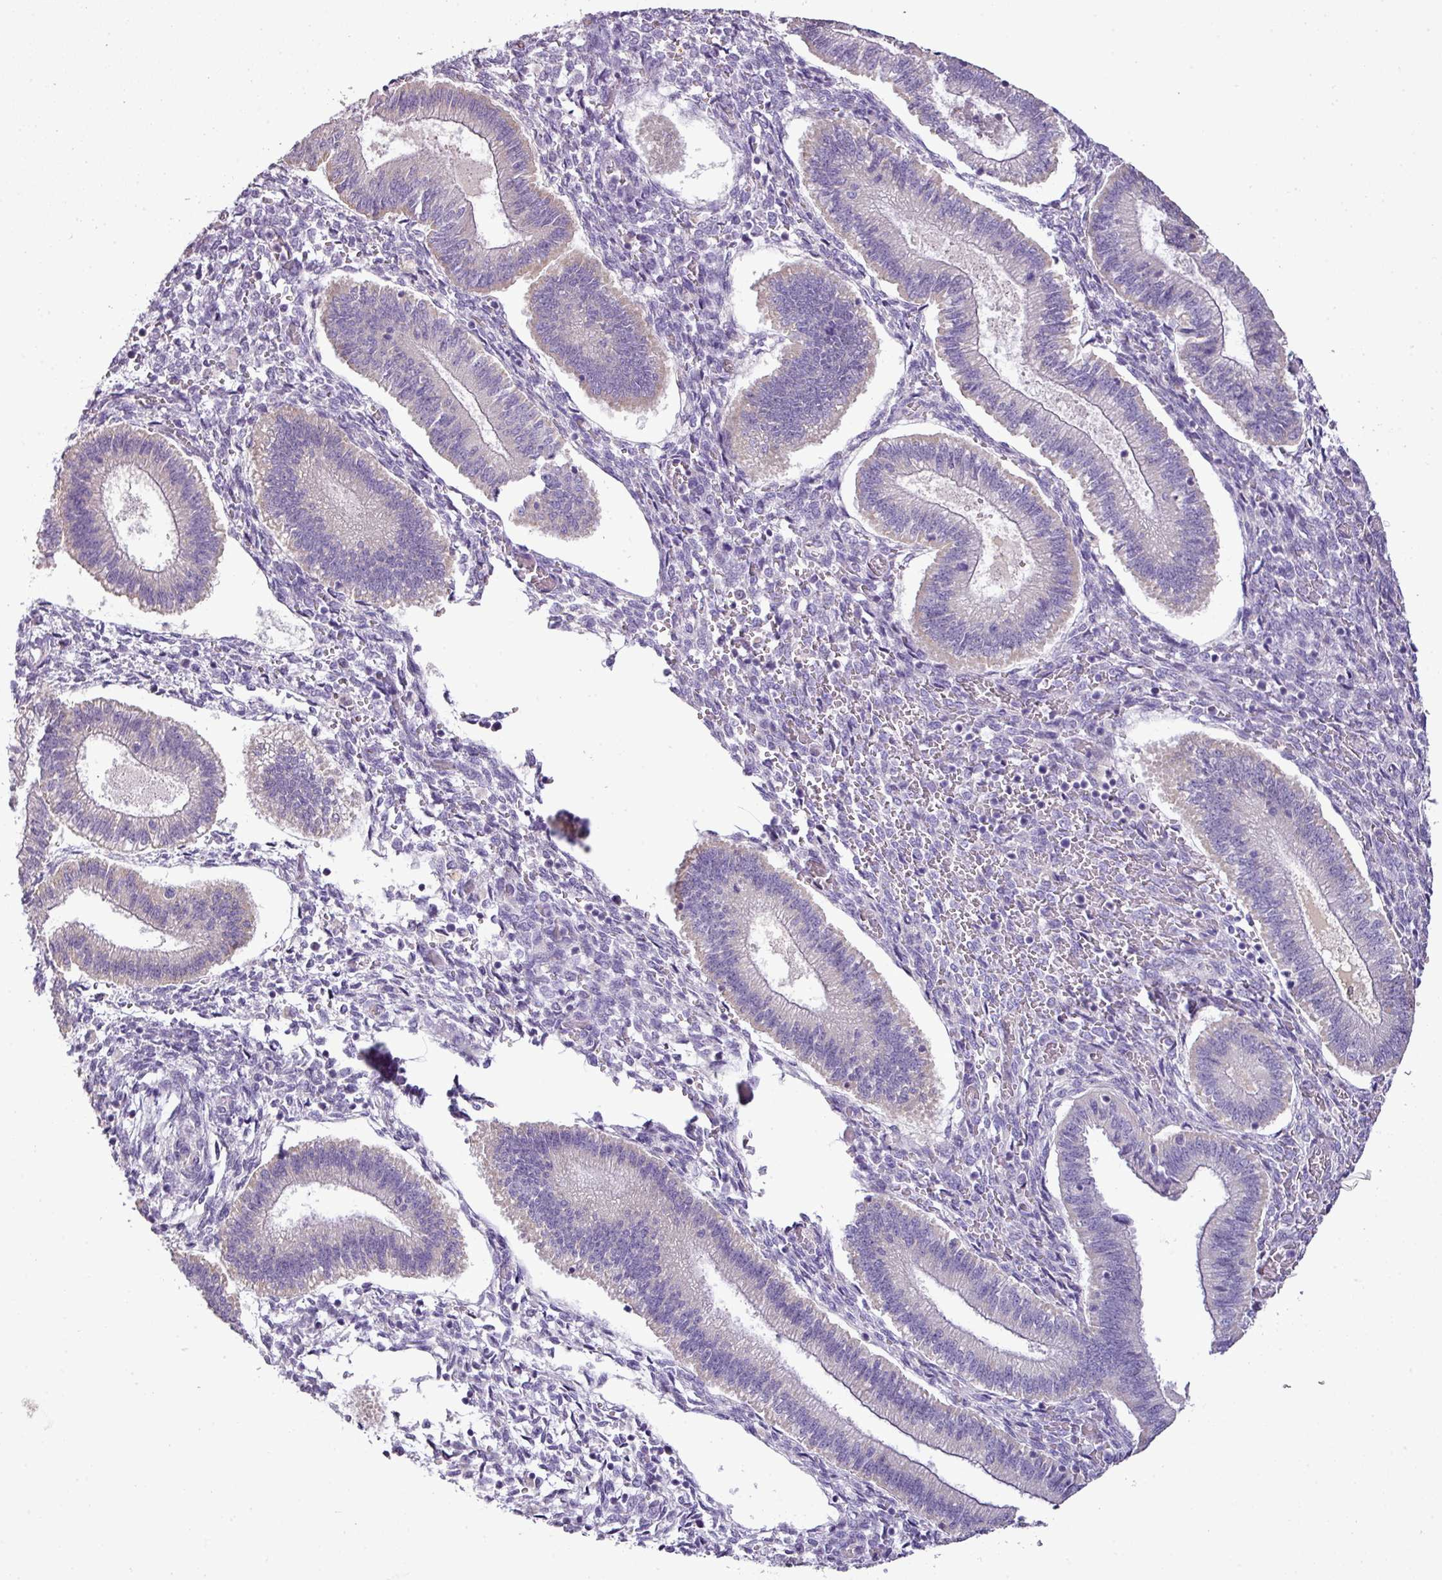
{"staining": {"intensity": "negative", "quantity": "none", "location": "none"}, "tissue": "endometrium", "cell_type": "Cells in endometrial stroma", "image_type": "normal", "snomed": [{"axis": "morphology", "description": "Normal tissue, NOS"}, {"axis": "topography", "description": "Endometrium"}], "caption": "IHC micrograph of unremarkable human endometrium stained for a protein (brown), which displays no staining in cells in endometrial stroma.", "gene": "BRINP2", "patient": {"sex": "female", "age": 25}}